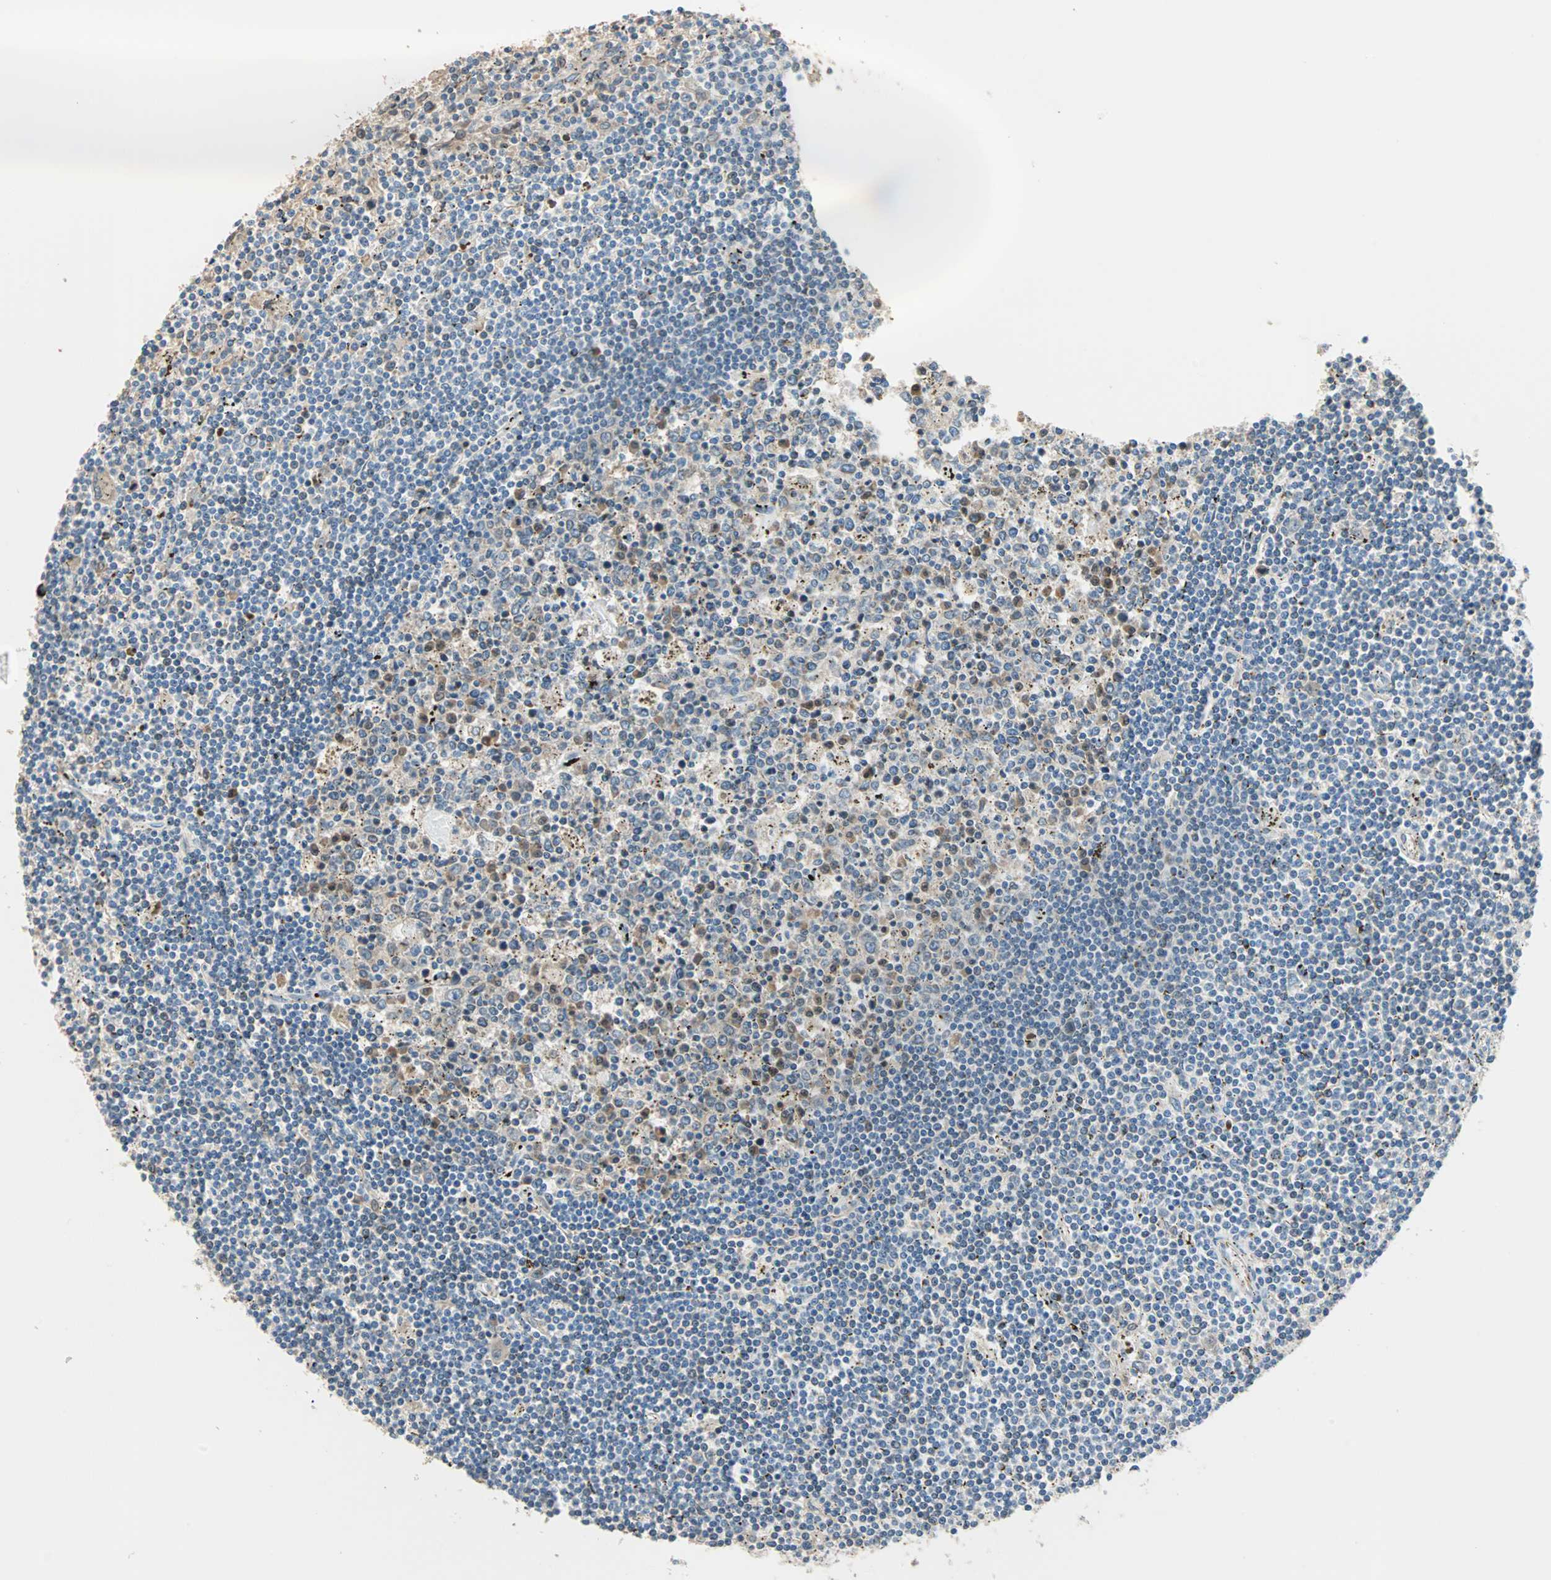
{"staining": {"intensity": "moderate", "quantity": "<25%", "location": "cytoplasmic/membranous"}, "tissue": "lymphoma", "cell_type": "Tumor cells", "image_type": "cancer", "snomed": [{"axis": "morphology", "description": "Malignant lymphoma, non-Hodgkin's type, Low grade"}, {"axis": "topography", "description": "Spleen"}], "caption": "Immunohistochemistry (IHC) photomicrograph of neoplastic tissue: human lymphoma stained using immunohistochemistry (IHC) displays low levels of moderate protein expression localized specifically in the cytoplasmic/membranous of tumor cells, appearing as a cytoplasmic/membranous brown color.", "gene": "TST", "patient": {"sex": "male", "age": 76}}